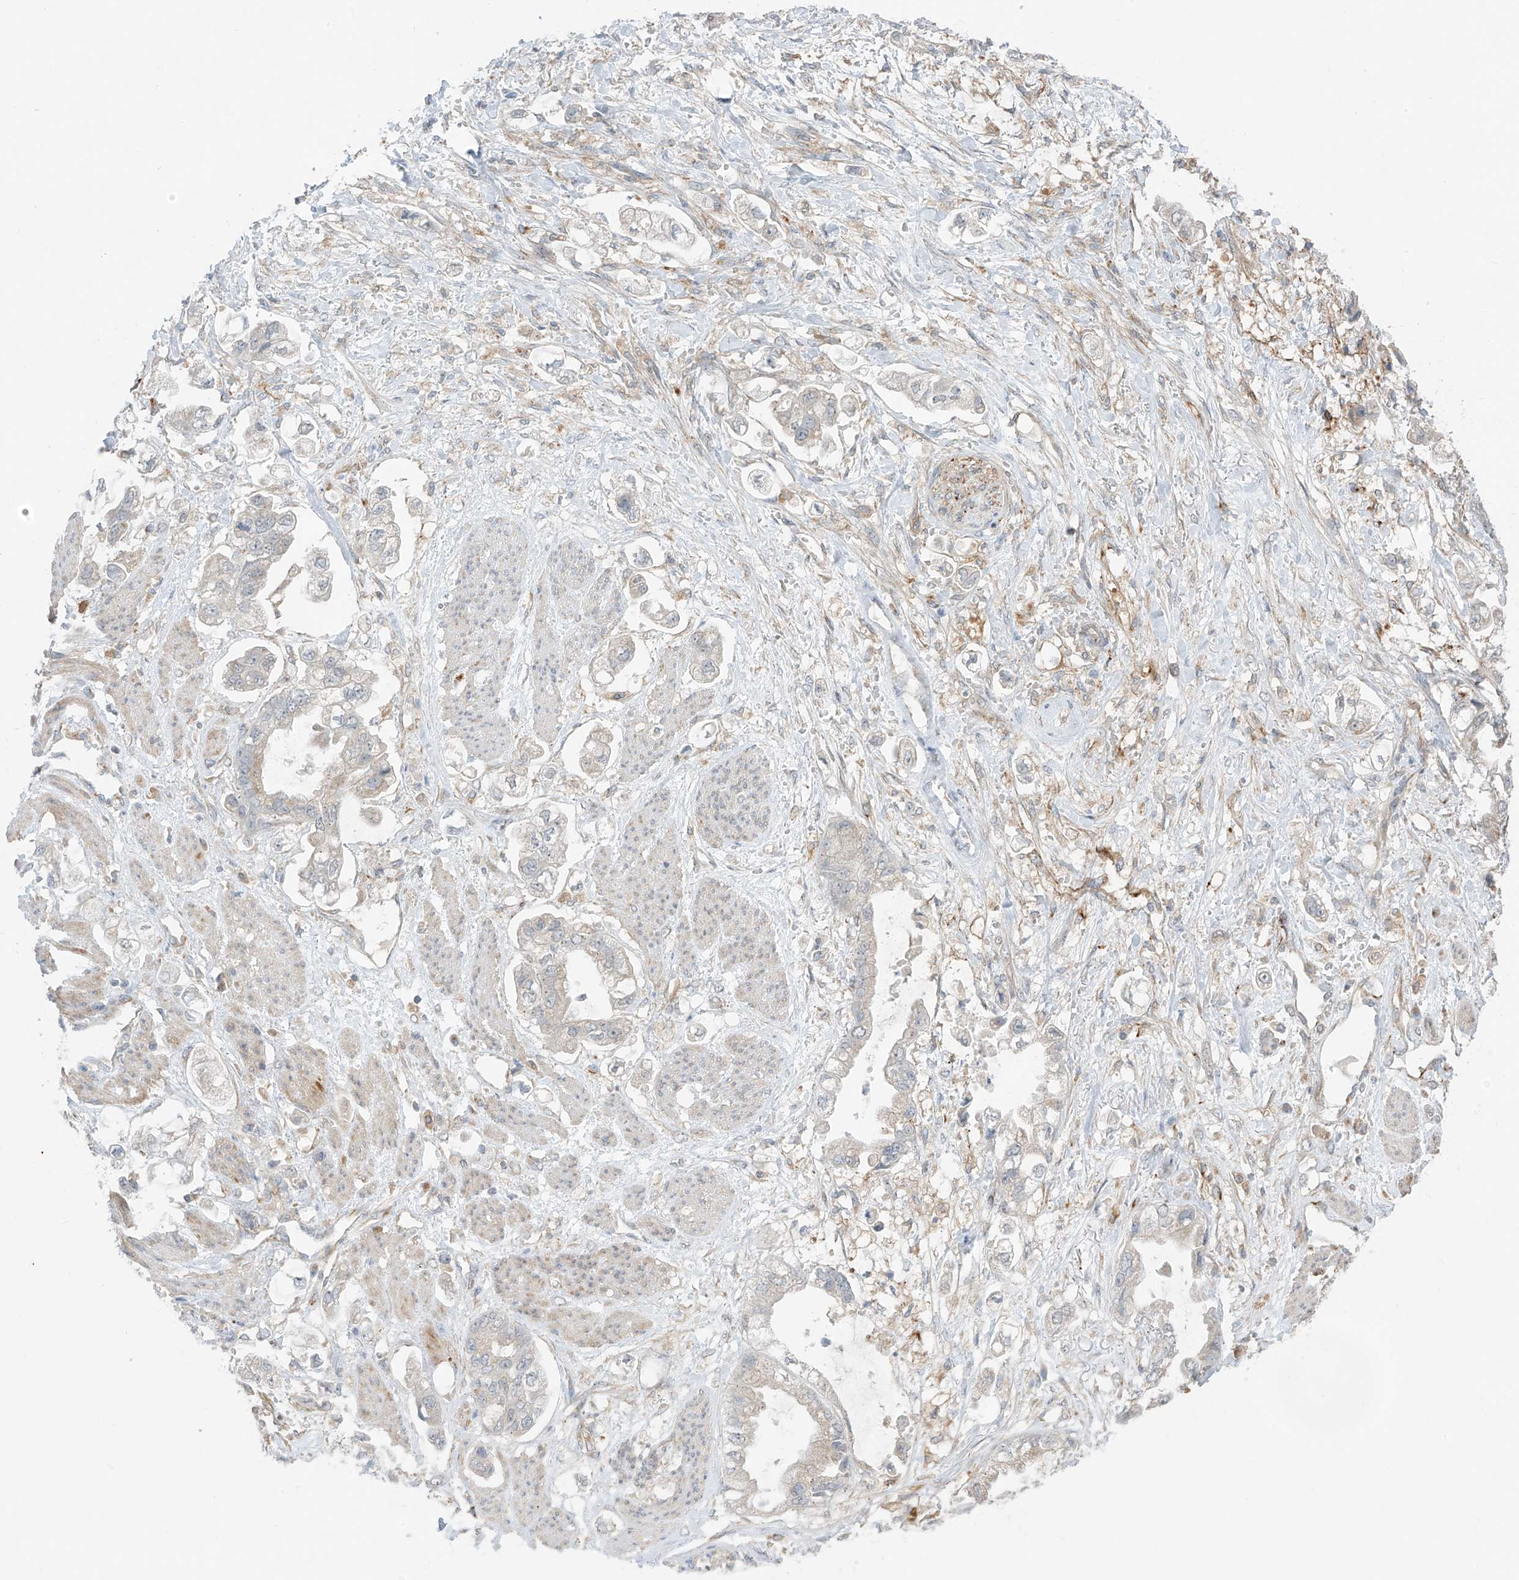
{"staining": {"intensity": "weak", "quantity": "<25%", "location": "cytoplasmic/membranous"}, "tissue": "stomach cancer", "cell_type": "Tumor cells", "image_type": "cancer", "snomed": [{"axis": "morphology", "description": "Adenocarcinoma, NOS"}, {"axis": "topography", "description": "Stomach"}], "caption": "An immunohistochemistry histopathology image of adenocarcinoma (stomach) is shown. There is no staining in tumor cells of adenocarcinoma (stomach).", "gene": "HS6ST2", "patient": {"sex": "male", "age": 62}}